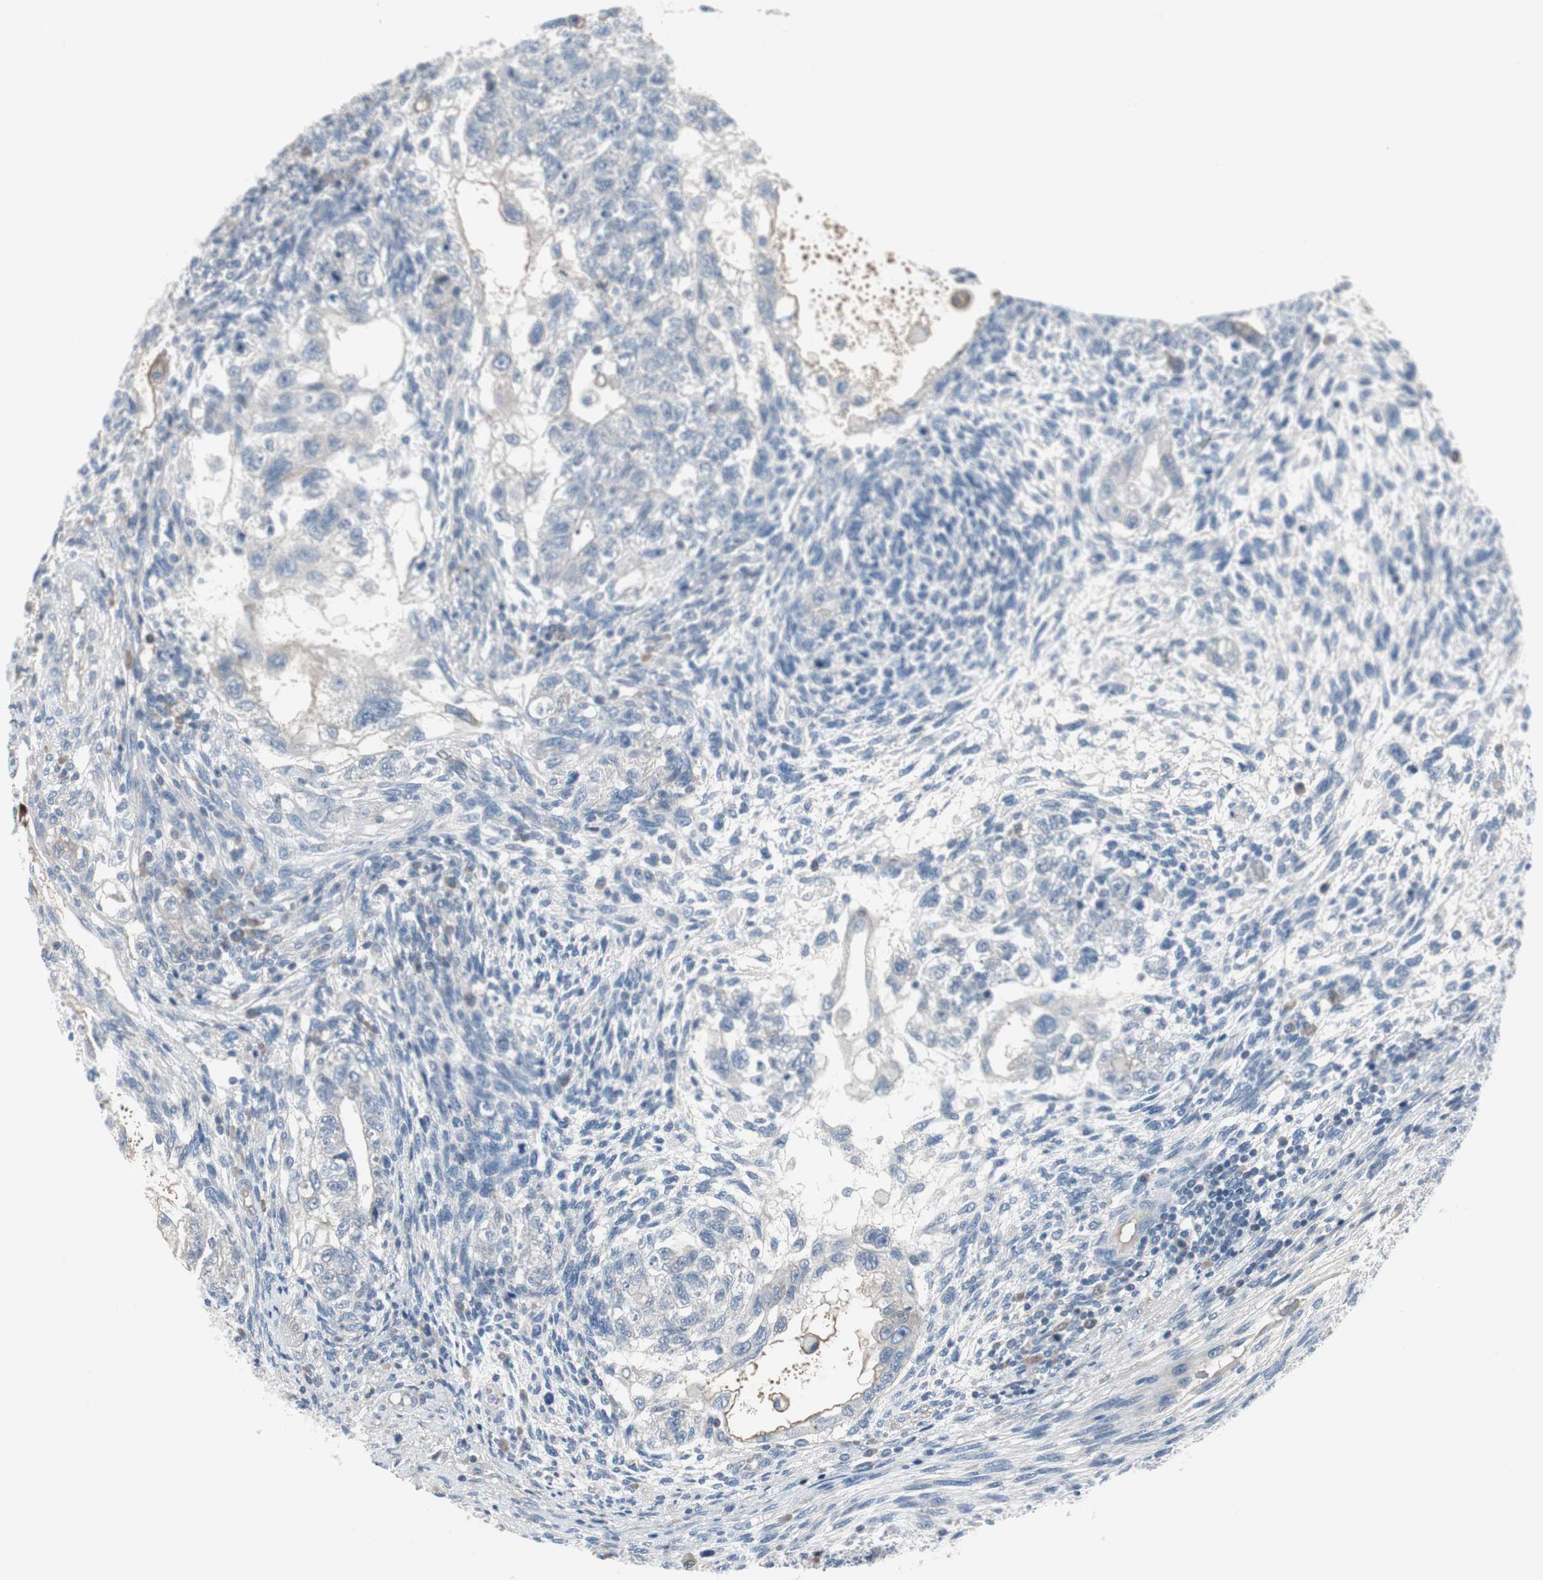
{"staining": {"intensity": "negative", "quantity": "none", "location": "none"}, "tissue": "testis cancer", "cell_type": "Tumor cells", "image_type": "cancer", "snomed": [{"axis": "morphology", "description": "Normal tissue, NOS"}, {"axis": "morphology", "description": "Carcinoma, Embryonal, NOS"}, {"axis": "topography", "description": "Testis"}], "caption": "This photomicrograph is of testis cancer (embryonal carcinoma) stained with IHC to label a protein in brown with the nuclei are counter-stained blue. There is no staining in tumor cells.", "gene": "PIGR", "patient": {"sex": "male", "age": 36}}